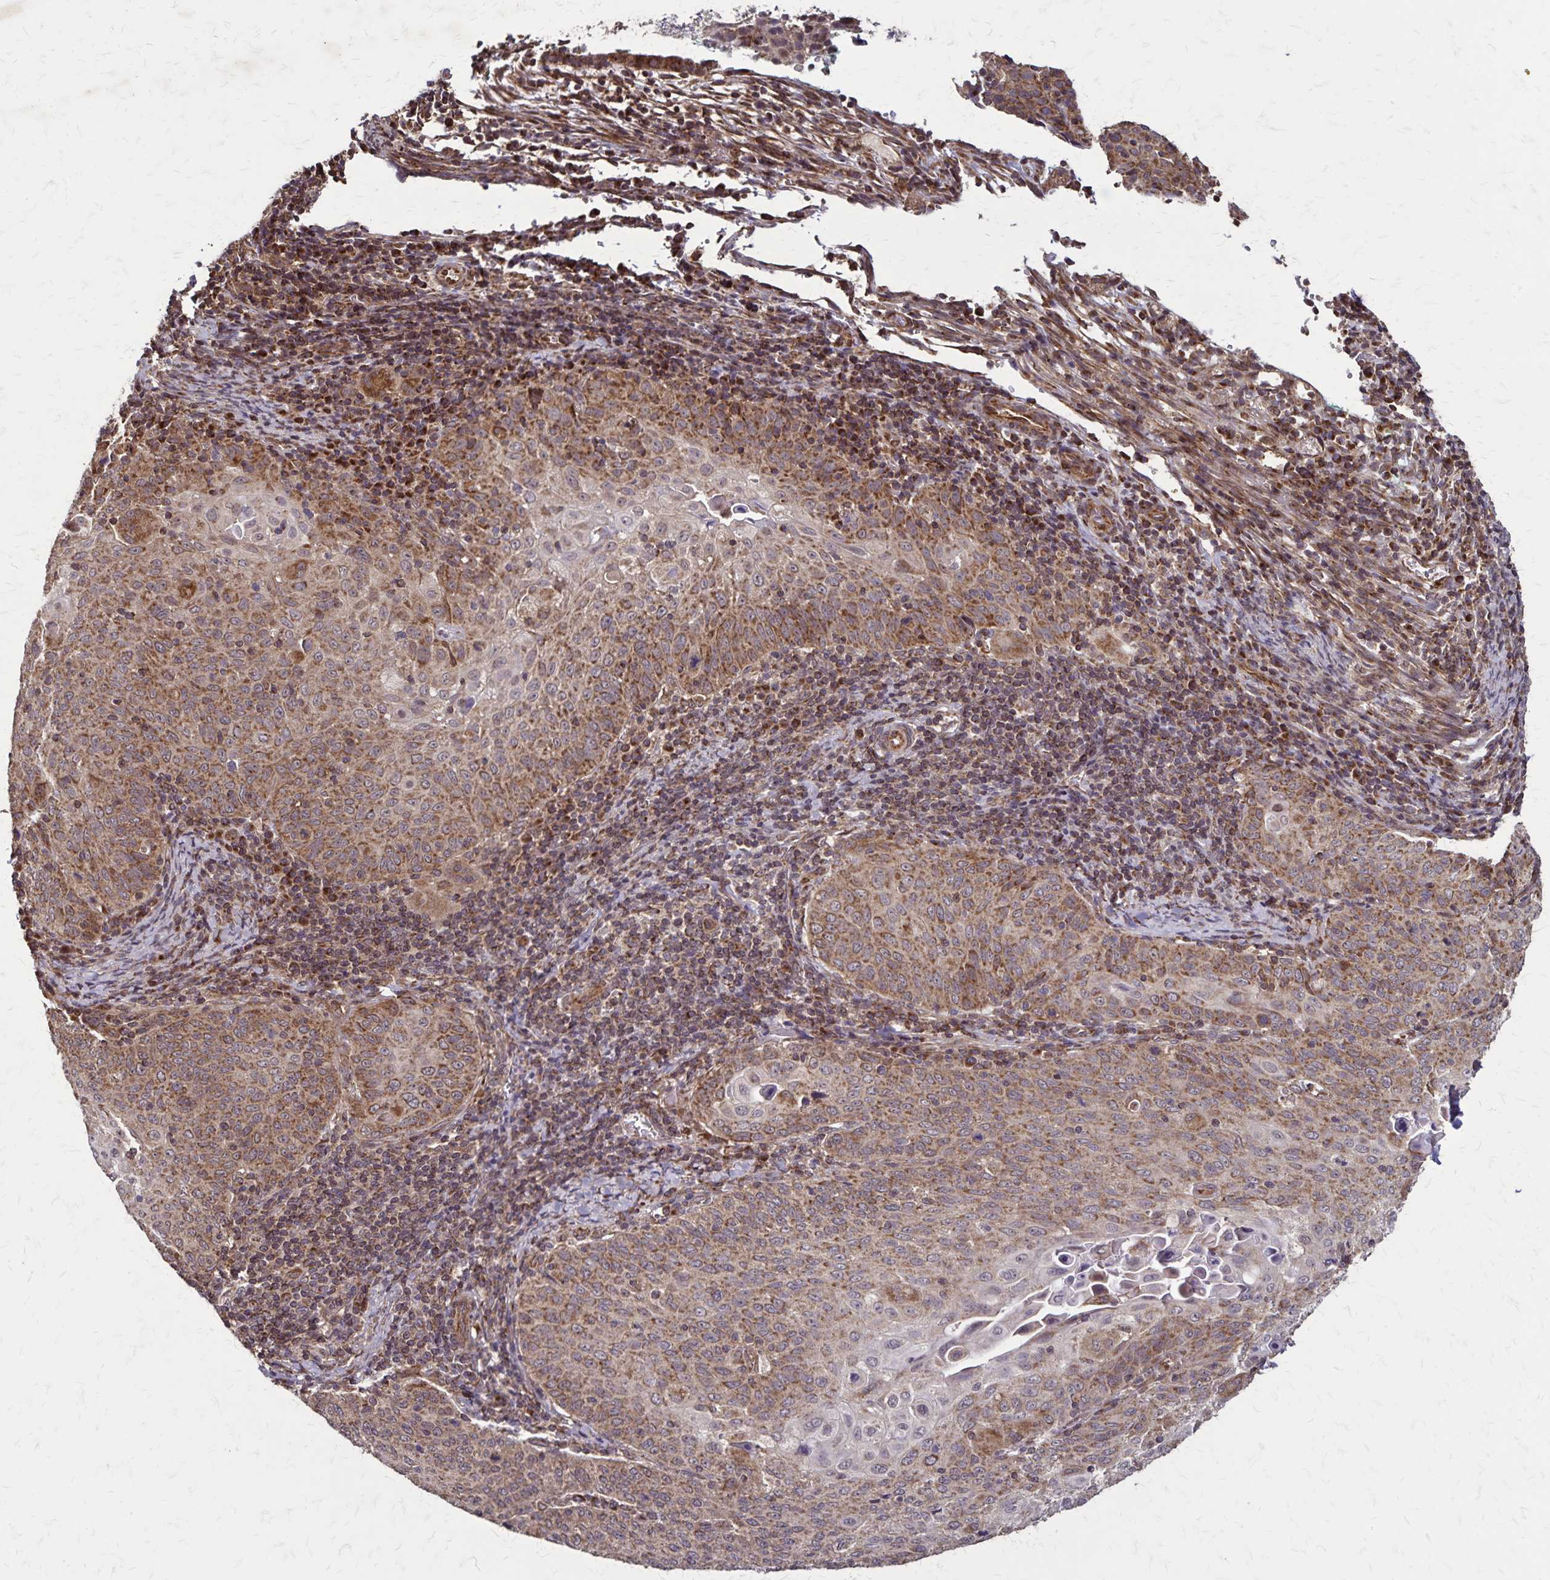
{"staining": {"intensity": "moderate", "quantity": ">75%", "location": "cytoplasmic/membranous"}, "tissue": "cervical cancer", "cell_type": "Tumor cells", "image_type": "cancer", "snomed": [{"axis": "morphology", "description": "Squamous cell carcinoma, NOS"}, {"axis": "topography", "description": "Cervix"}], "caption": "High-power microscopy captured an IHC histopathology image of cervical cancer, revealing moderate cytoplasmic/membranous positivity in about >75% of tumor cells.", "gene": "NFS1", "patient": {"sex": "female", "age": 65}}